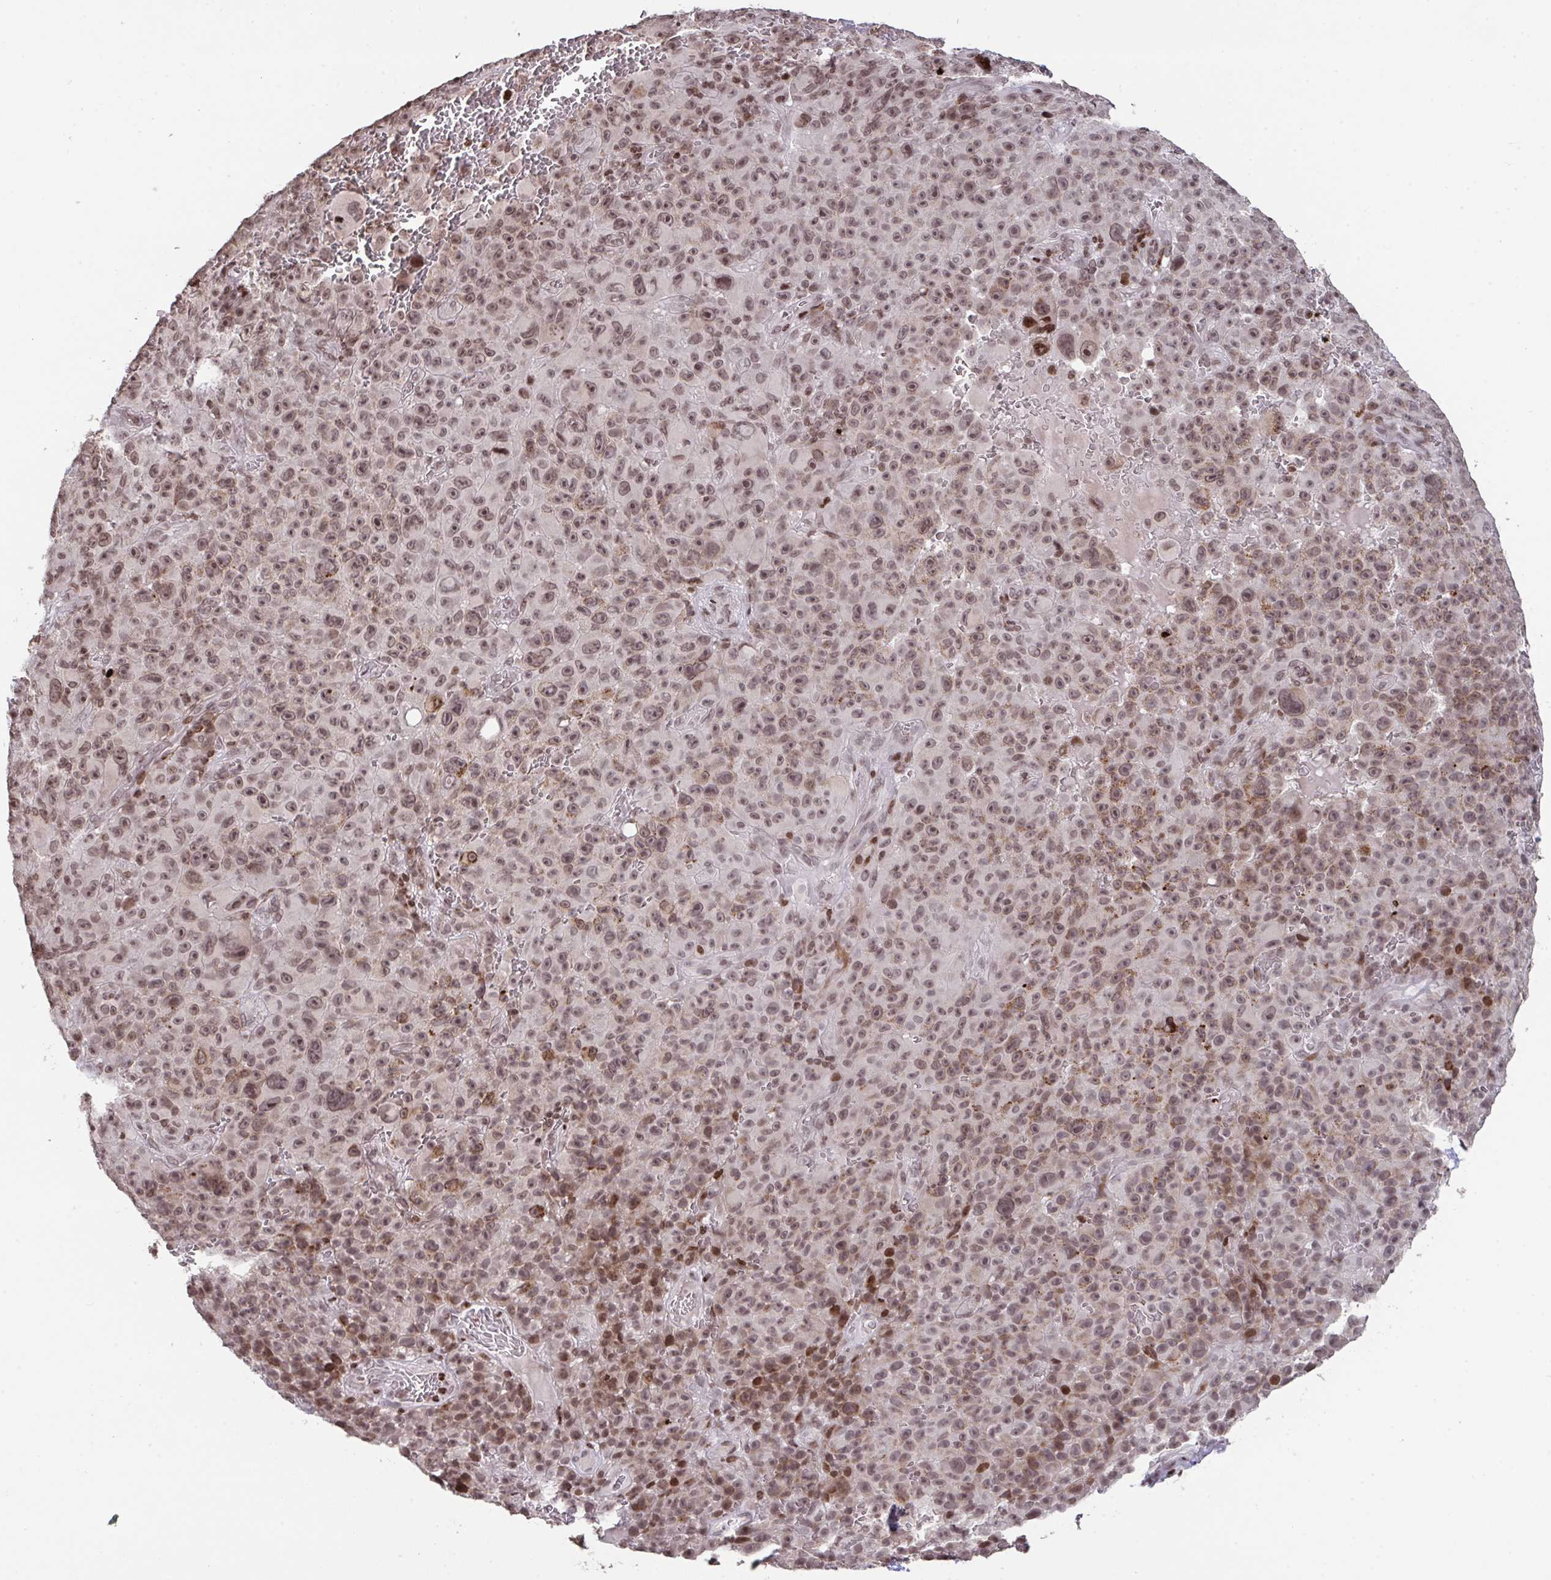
{"staining": {"intensity": "moderate", "quantity": ">75%", "location": "nuclear"}, "tissue": "melanoma", "cell_type": "Tumor cells", "image_type": "cancer", "snomed": [{"axis": "morphology", "description": "Malignant melanoma, NOS"}, {"axis": "topography", "description": "Skin"}], "caption": "Malignant melanoma stained for a protein shows moderate nuclear positivity in tumor cells.", "gene": "NIP7", "patient": {"sex": "female", "age": 82}}